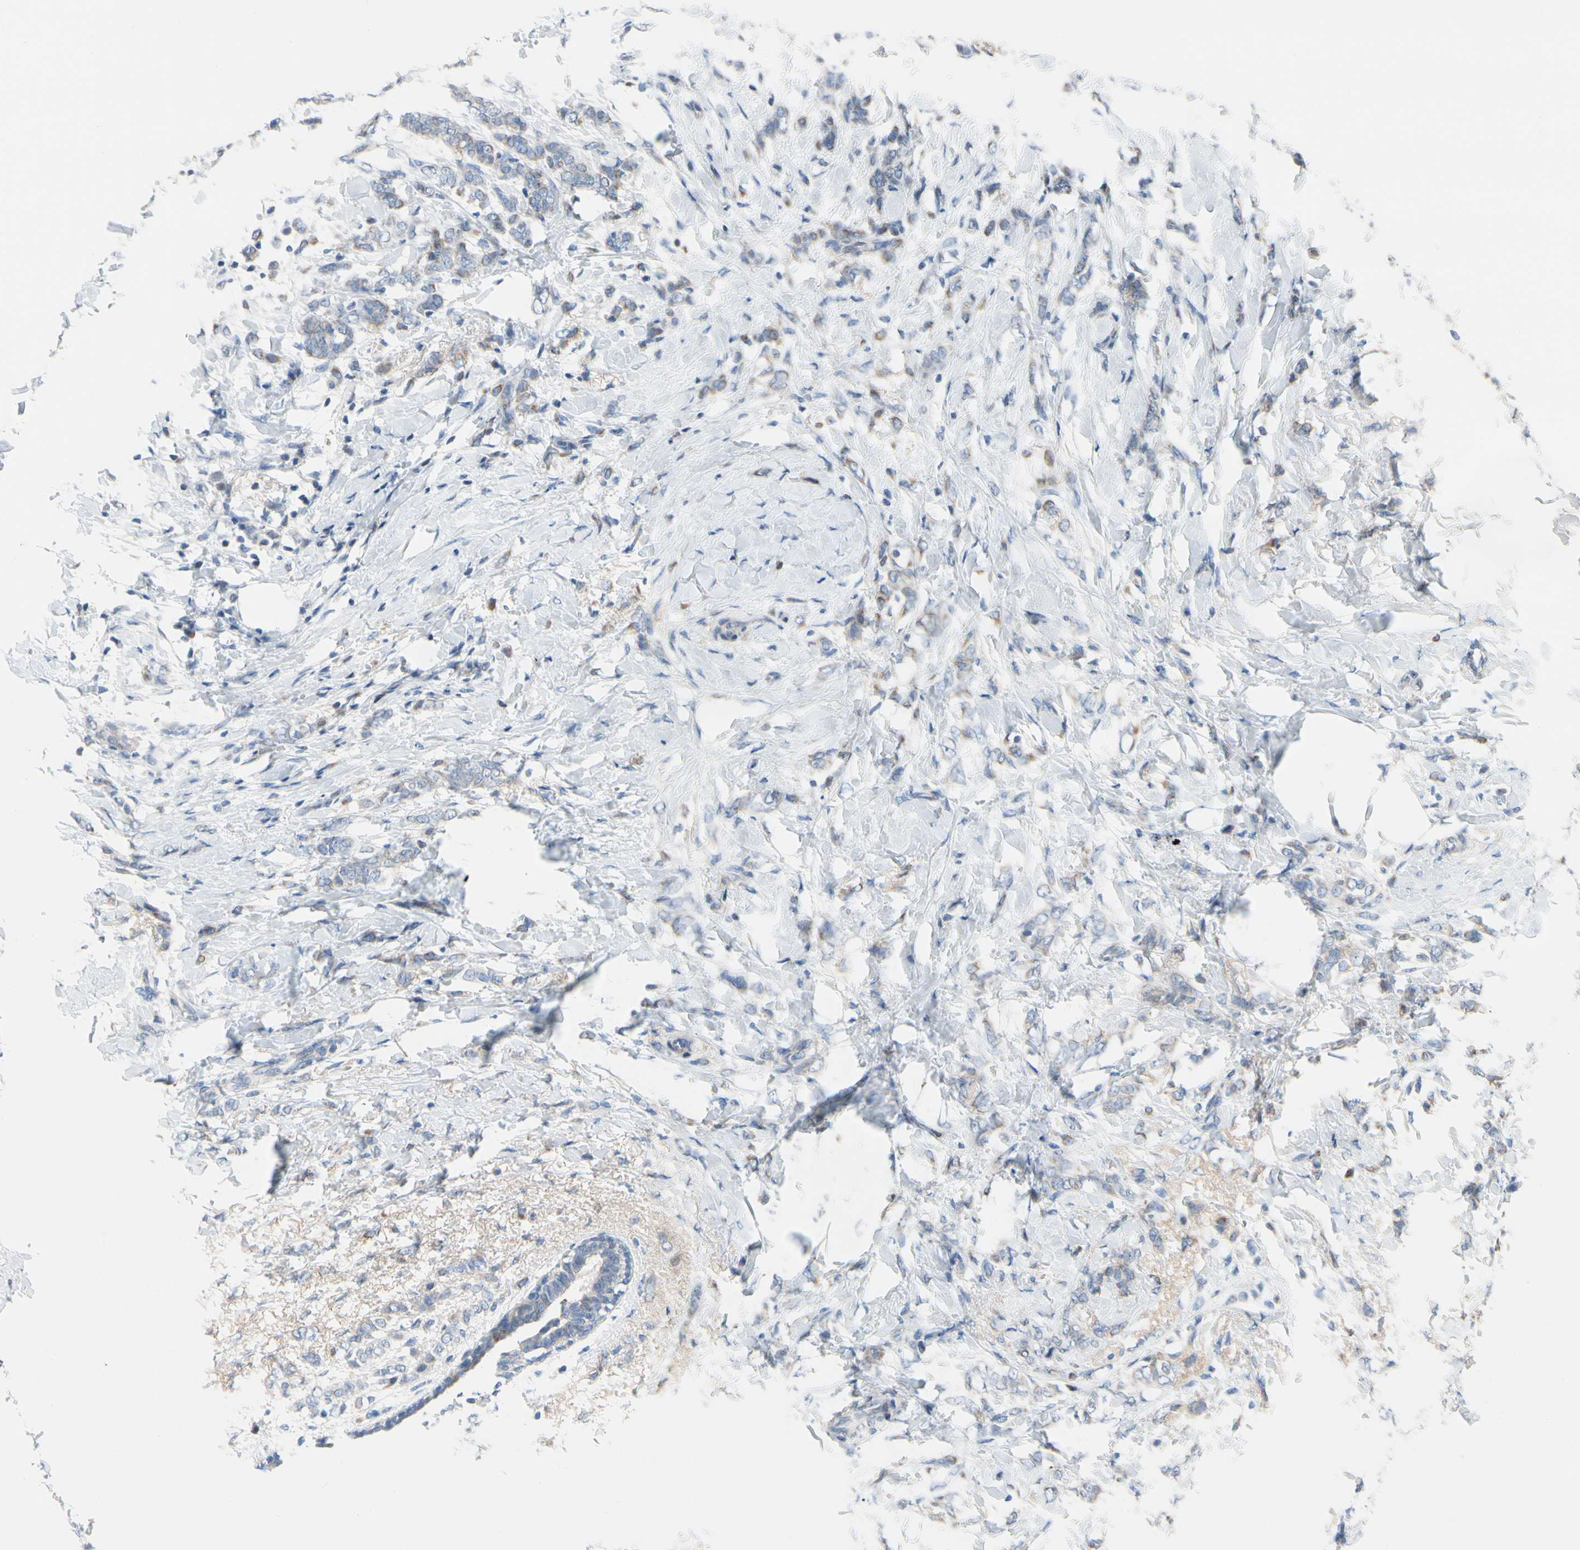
{"staining": {"intensity": "weak", "quantity": "<25%", "location": "cytoplasmic/membranous"}, "tissue": "breast cancer", "cell_type": "Tumor cells", "image_type": "cancer", "snomed": [{"axis": "morphology", "description": "Lobular carcinoma, in situ"}, {"axis": "morphology", "description": "Lobular carcinoma"}, {"axis": "topography", "description": "Breast"}], "caption": "A high-resolution image shows IHC staining of breast cancer, which demonstrates no significant expression in tumor cells.", "gene": "ZNF132", "patient": {"sex": "female", "age": 41}}